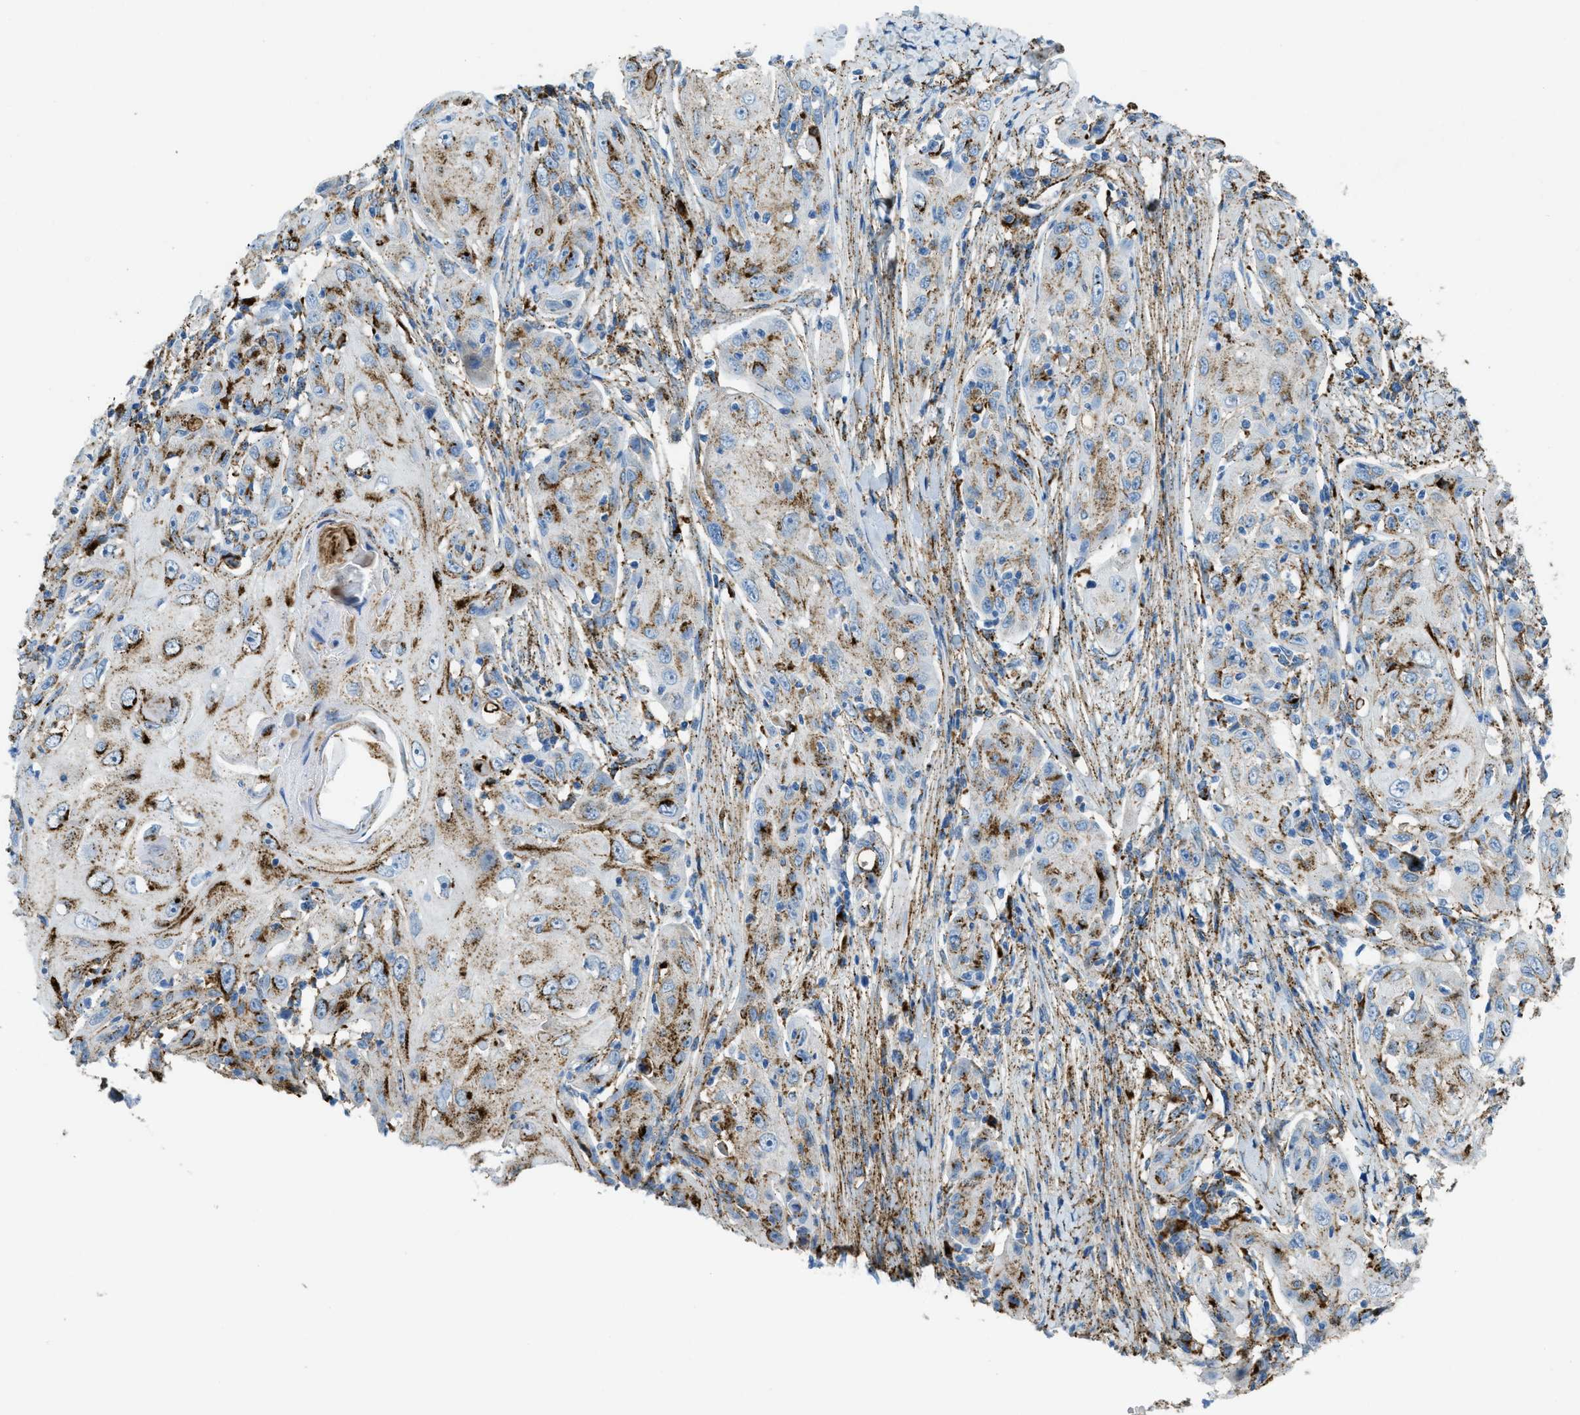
{"staining": {"intensity": "moderate", "quantity": ">75%", "location": "cytoplasmic/membranous"}, "tissue": "skin cancer", "cell_type": "Tumor cells", "image_type": "cancer", "snomed": [{"axis": "morphology", "description": "Squamous cell carcinoma, NOS"}, {"axis": "topography", "description": "Skin"}], "caption": "Human skin cancer (squamous cell carcinoma) stained for a protein (brown) shows moderate cytoplasmic/membranous positive expression in approximately >75% of tumor cells.", "gene": "SCARB2", "patient": {"sex": "female", "age": 88}}